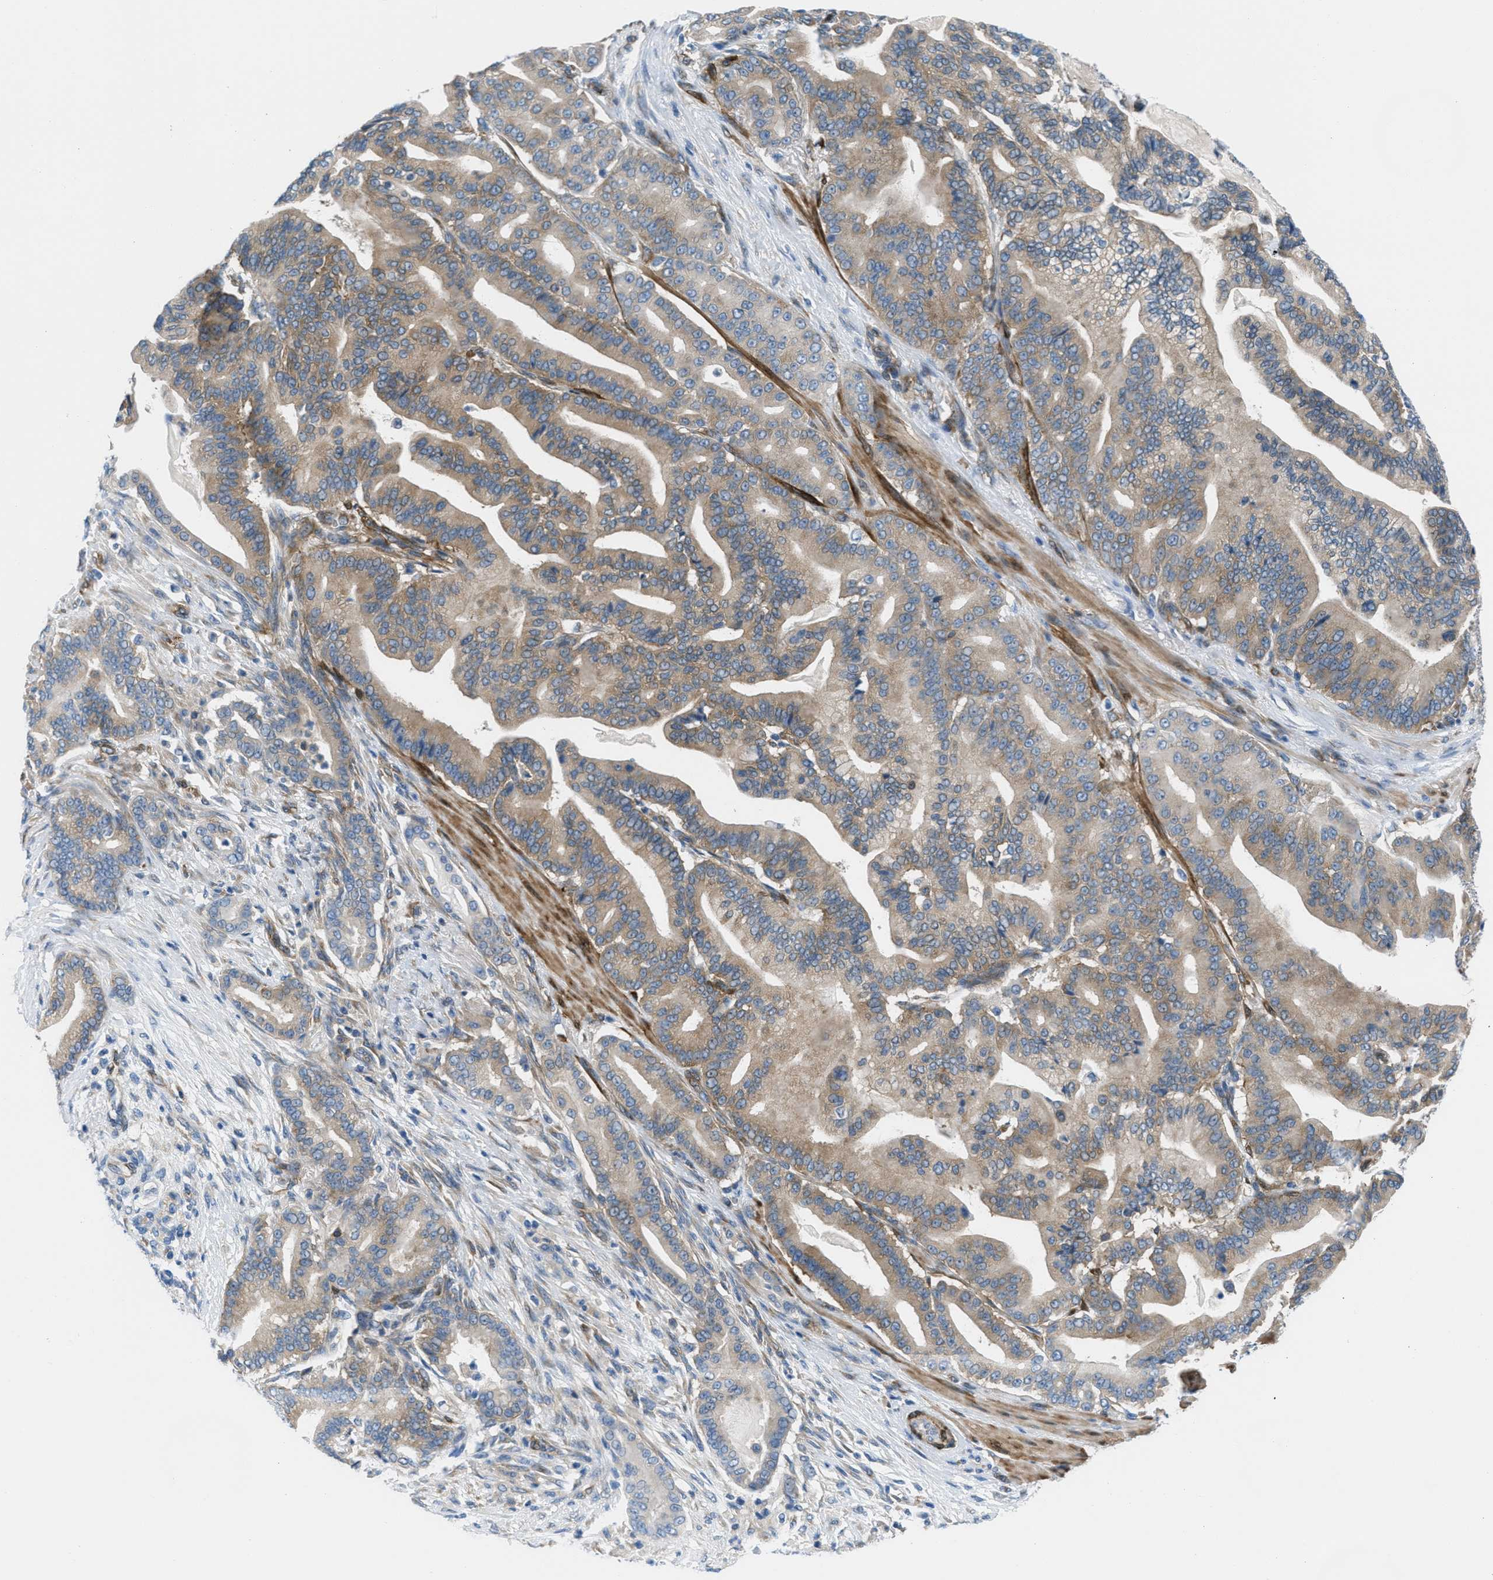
{"staining": {"intensity": "weak", "quantity": "25%-75%", "location": "cytoplasmic/membranous"}, "tissue": "pancreatic cancer", "cell_type": "Tumor cells", "image_type": "cancer", "snomed": [{"axis": "morphology", "description": "Normal tissue, NOS"}, {"axis": "morphology", "description": "Adenocarcinoma, NOS"}, {"axis": "topography", "description": "Pancreas"}], "caption": "Protein expression analysis of human pancreatic cancer (adenocarcinoma) reveals weak cytoplasmic/membranous expression in about 25%-75% of tumor cells. (DAB = brown stain, brightfield microscopy at high magnification).", "gene": "MAPRE2", "patient": {"sex": "male", "age": 63}}